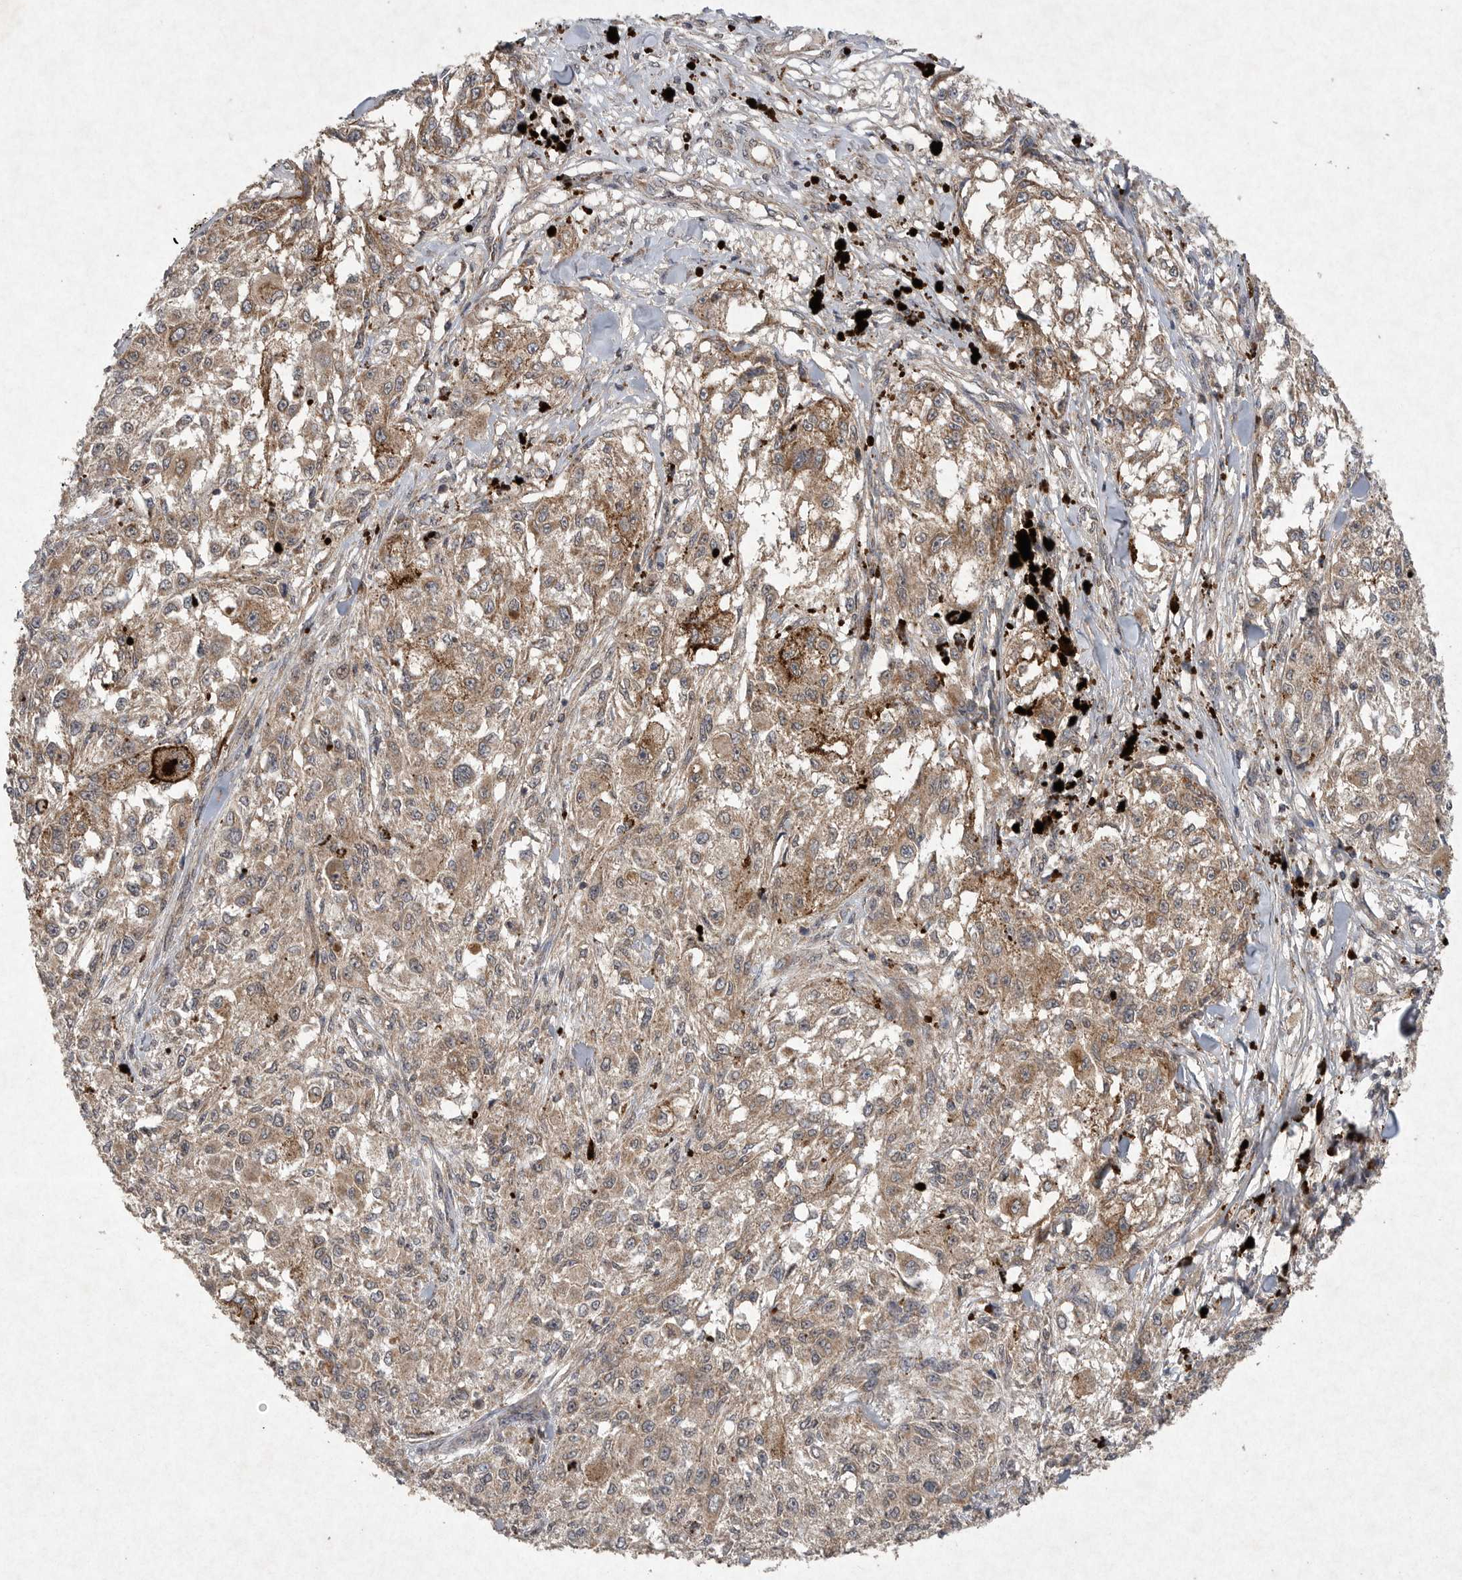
{"staining": {"intensity": "moderate", "quantity": ">75%", "location": "cytoplasmic/membranous"}, "tissue": "melanoma", "cell_type": "Tumor cells", "image_type": "cancer", "snomed": [{"axis": "morphology", "description": "Necrosis, NOS"}, {"axis": "morphology", "description": "Malignant melanoma, NOS"}, {"axis": "topography", "description": "Skin"}], "caption": "Human malignant melanoma stained with a brown dye exhibits moderate cytoplasmic/membranous positive positivity in approximately >75% of tumor cells.", "gene": "DDR1", "patient": {"sex": "female", "age": 87}}